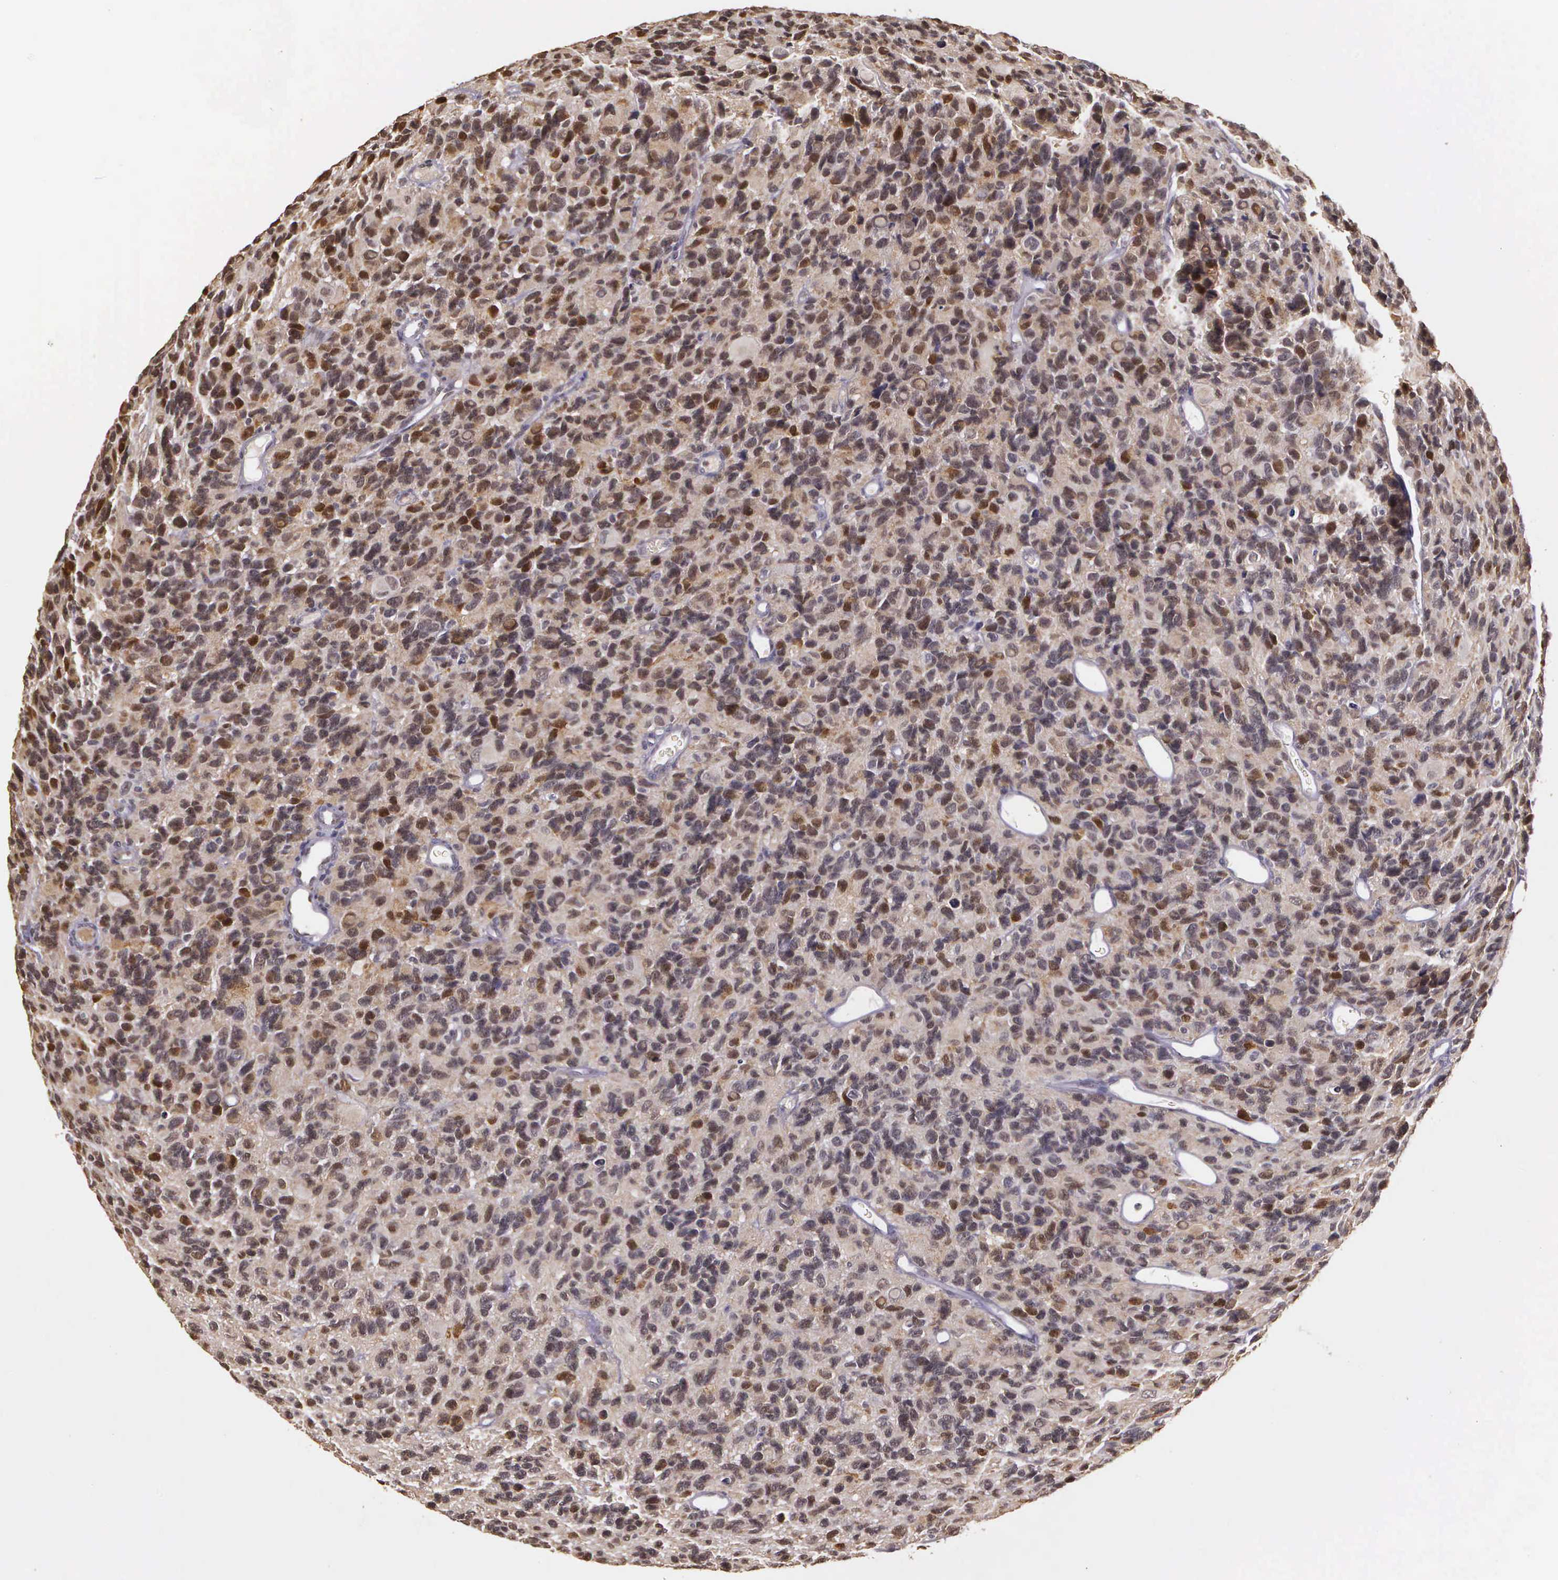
{"staining": {"intensity": "moderate", "quantity": ">75%", "location": "nuclear"}, "tissue": "glioma", "cell_type": "Tumor cells", "image_type": "cancer", "snomed": [{"axis": "morphology", "description": "Glioma, malignant, High grade"}, {"axis": "topography", "description": "Brain"}], "caption": "DAB immunohistochemical staining of human glioma reveals moderate nuclear protein expression in approximately >75% of tumor cells.", "gene": "ARMCX5", "patient": {"sex": "male", "age": 77}}